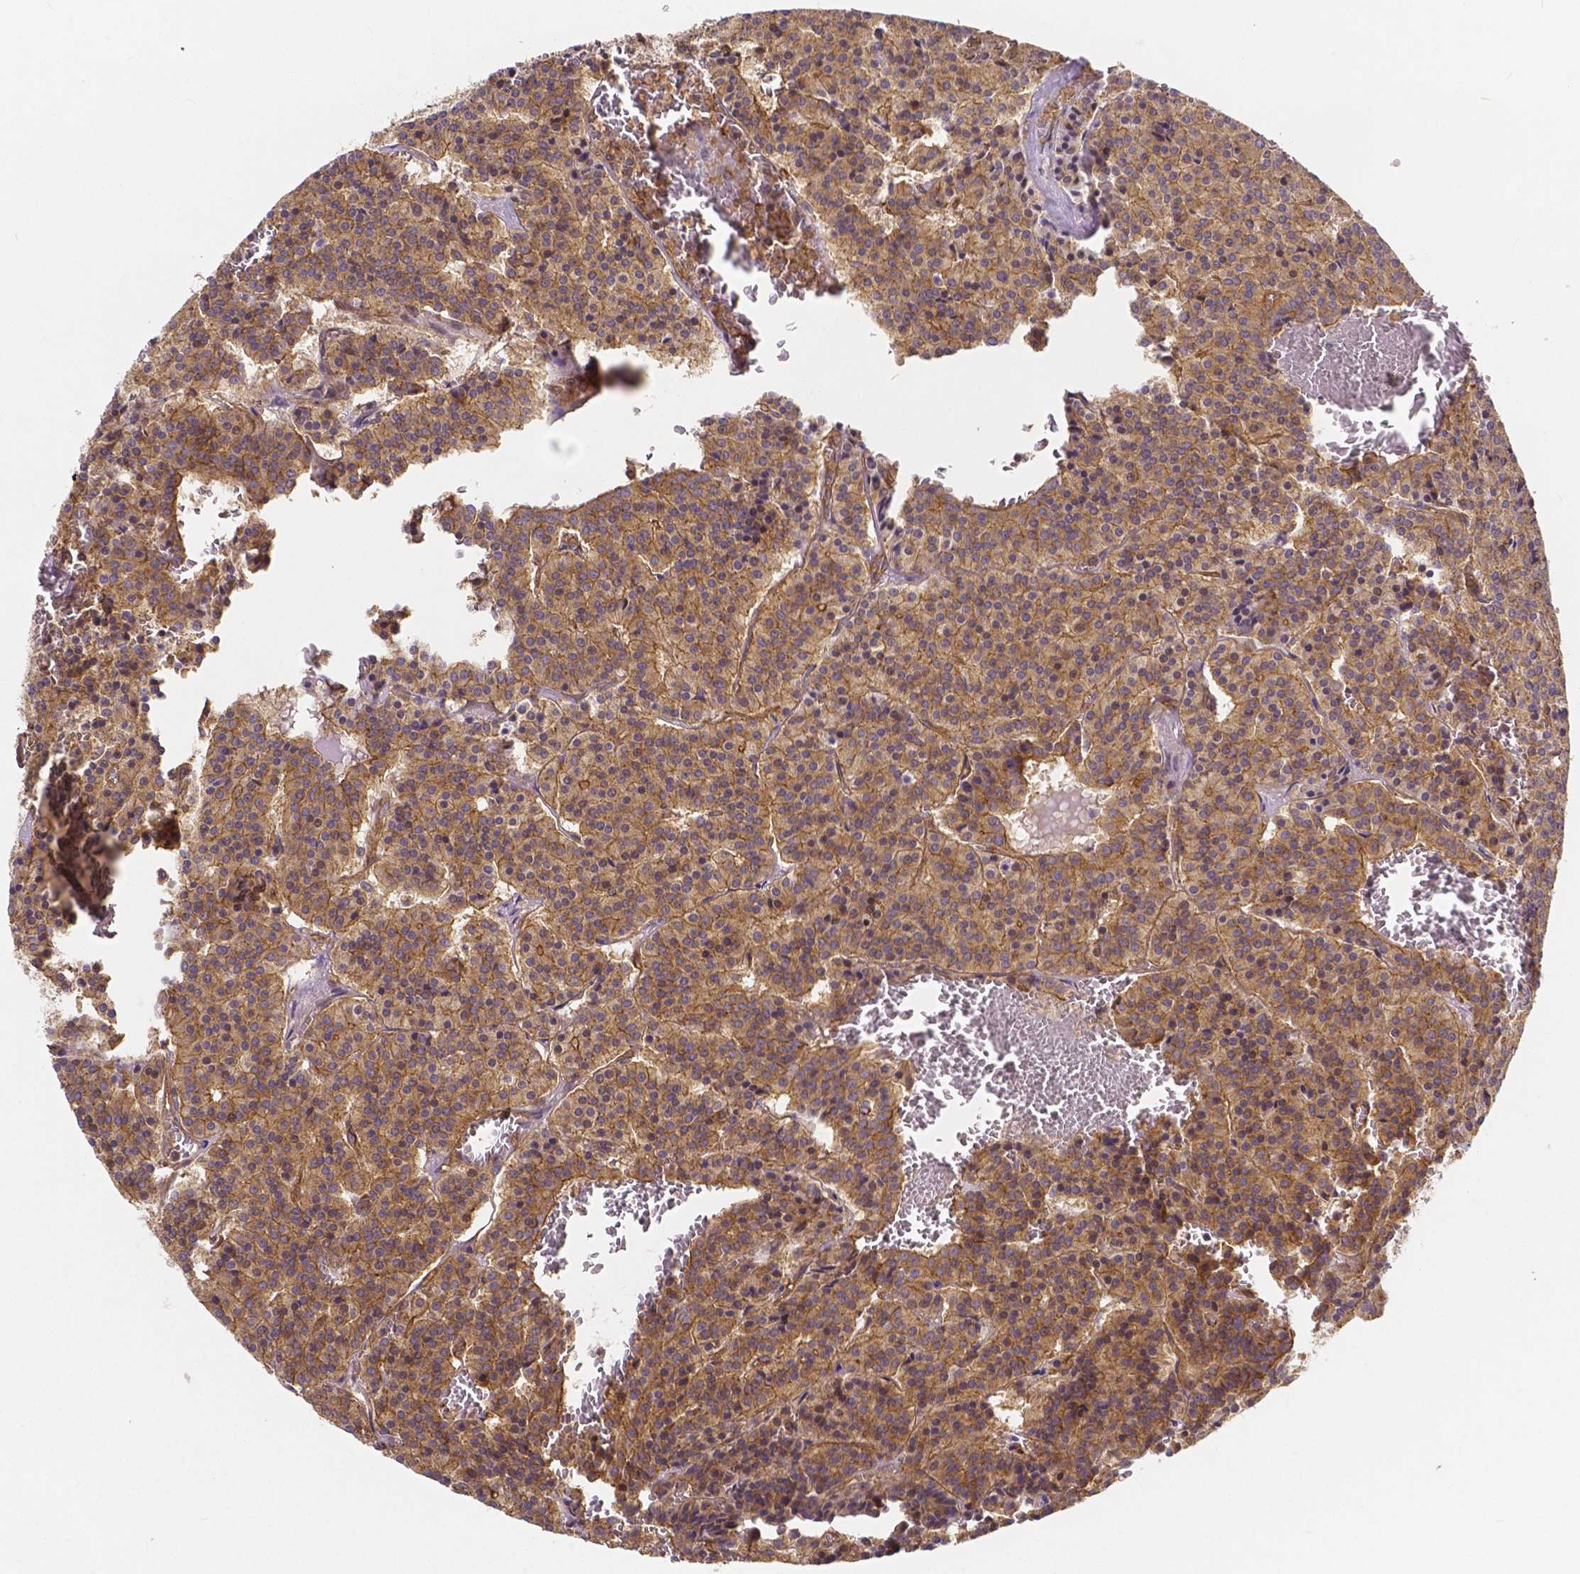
{"staining": {"intensity": "moderate", "quantity": ">75%", "location": "cytoplasmic/membranous"}, "tissue": "carcinoid", "cell_type": "Tumor cells", "image_type": "cancer", "snomed": [{"axis": "morphology", "description": "Carcinoid, malignant, NOS"}, {"axis": "topography", "description": "Lung"}], "caption": "Protein expression analysis of carcinoid (malignant) exhibits moderate cytoplasmic/membranous positivity in approximately >75% of tumor cells. (brown staining indicates protein expression, while blue staining denotes nuclei).", "gene": "CLINT1", "patient": {"sex": "male", "age": 70}}